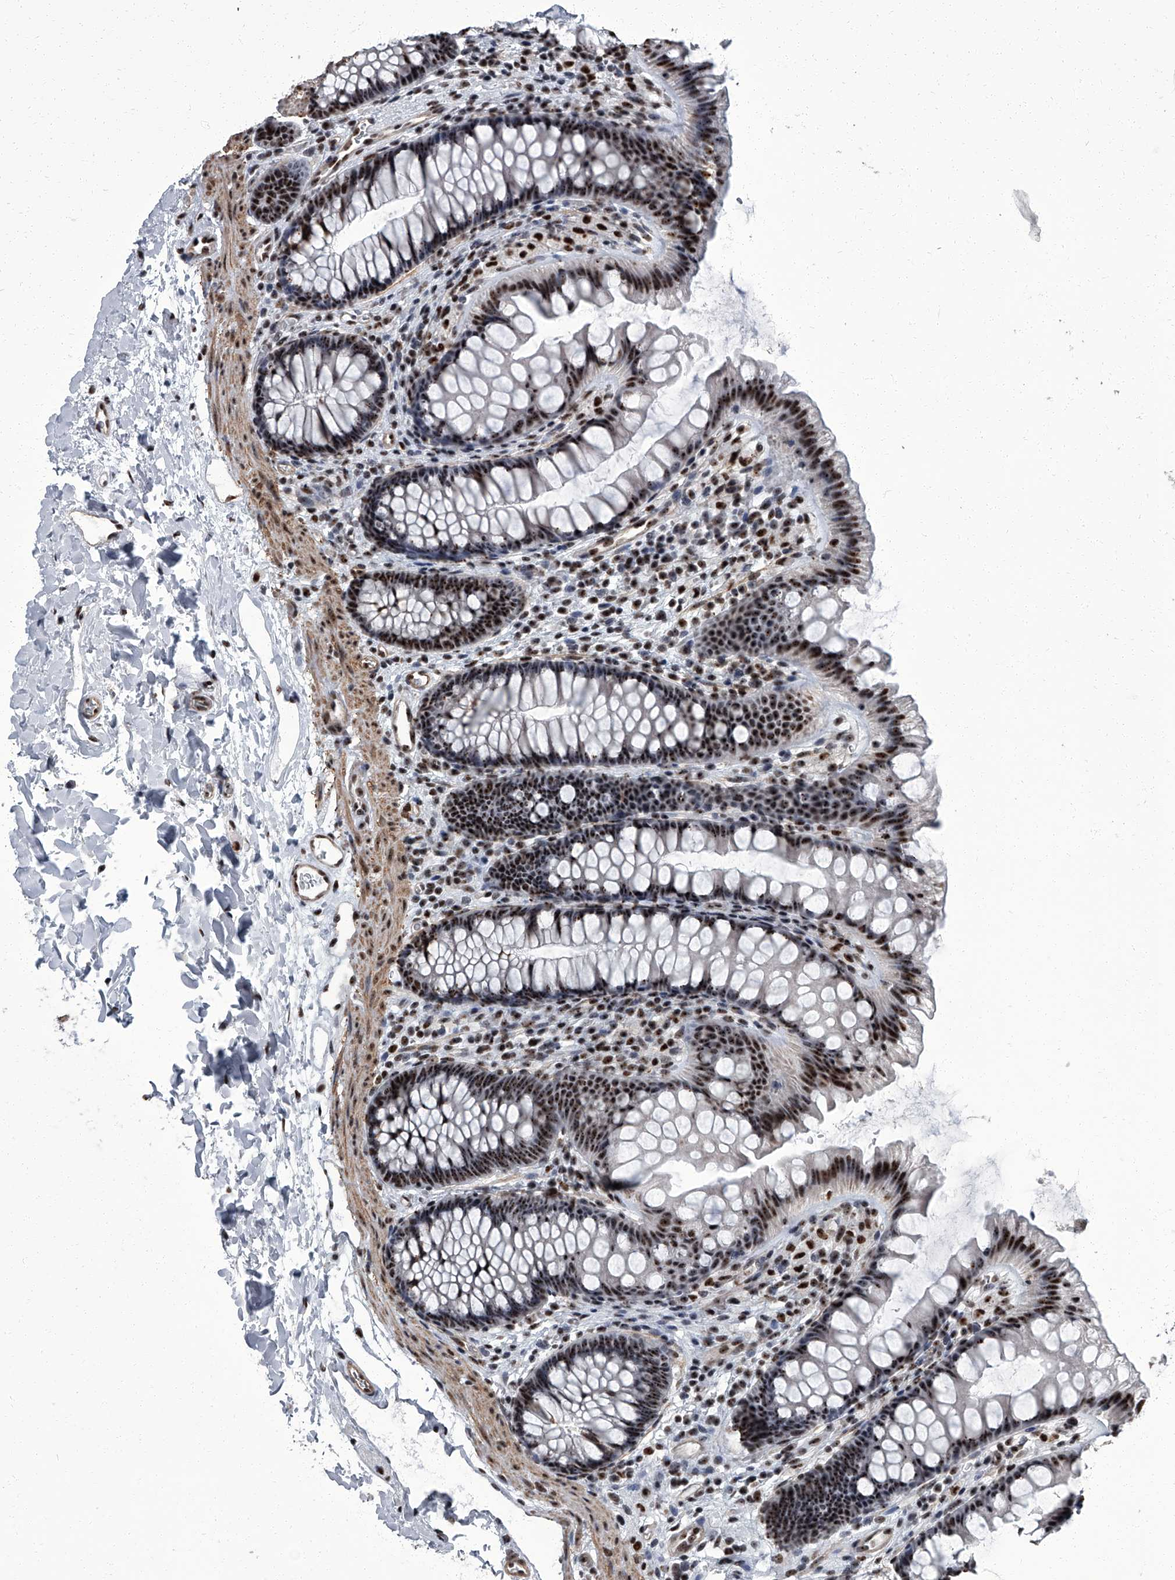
{"staining": {"intensity": "moderate", "quantity": ">75%", "location": "cytoplasmic/membranous,nuclear"}, "tissue": "colon", "cell_type": "Endothelial cells", "image_type": "normal", "snomed": [{"axis": "morphology", "description": "Normal tissue, NOS"}, {"axis": "topography", "description": "Colon"}], "caption": "Approximately >75% of endothelial cells in normal human colon demonstrate moderate cytoplasmic/membranous,nuclear protein positivity as visualized by brown immunohistochemical staining.", "gene": "ZNF518B", "patient": {"sex": "female", "age": 62}}